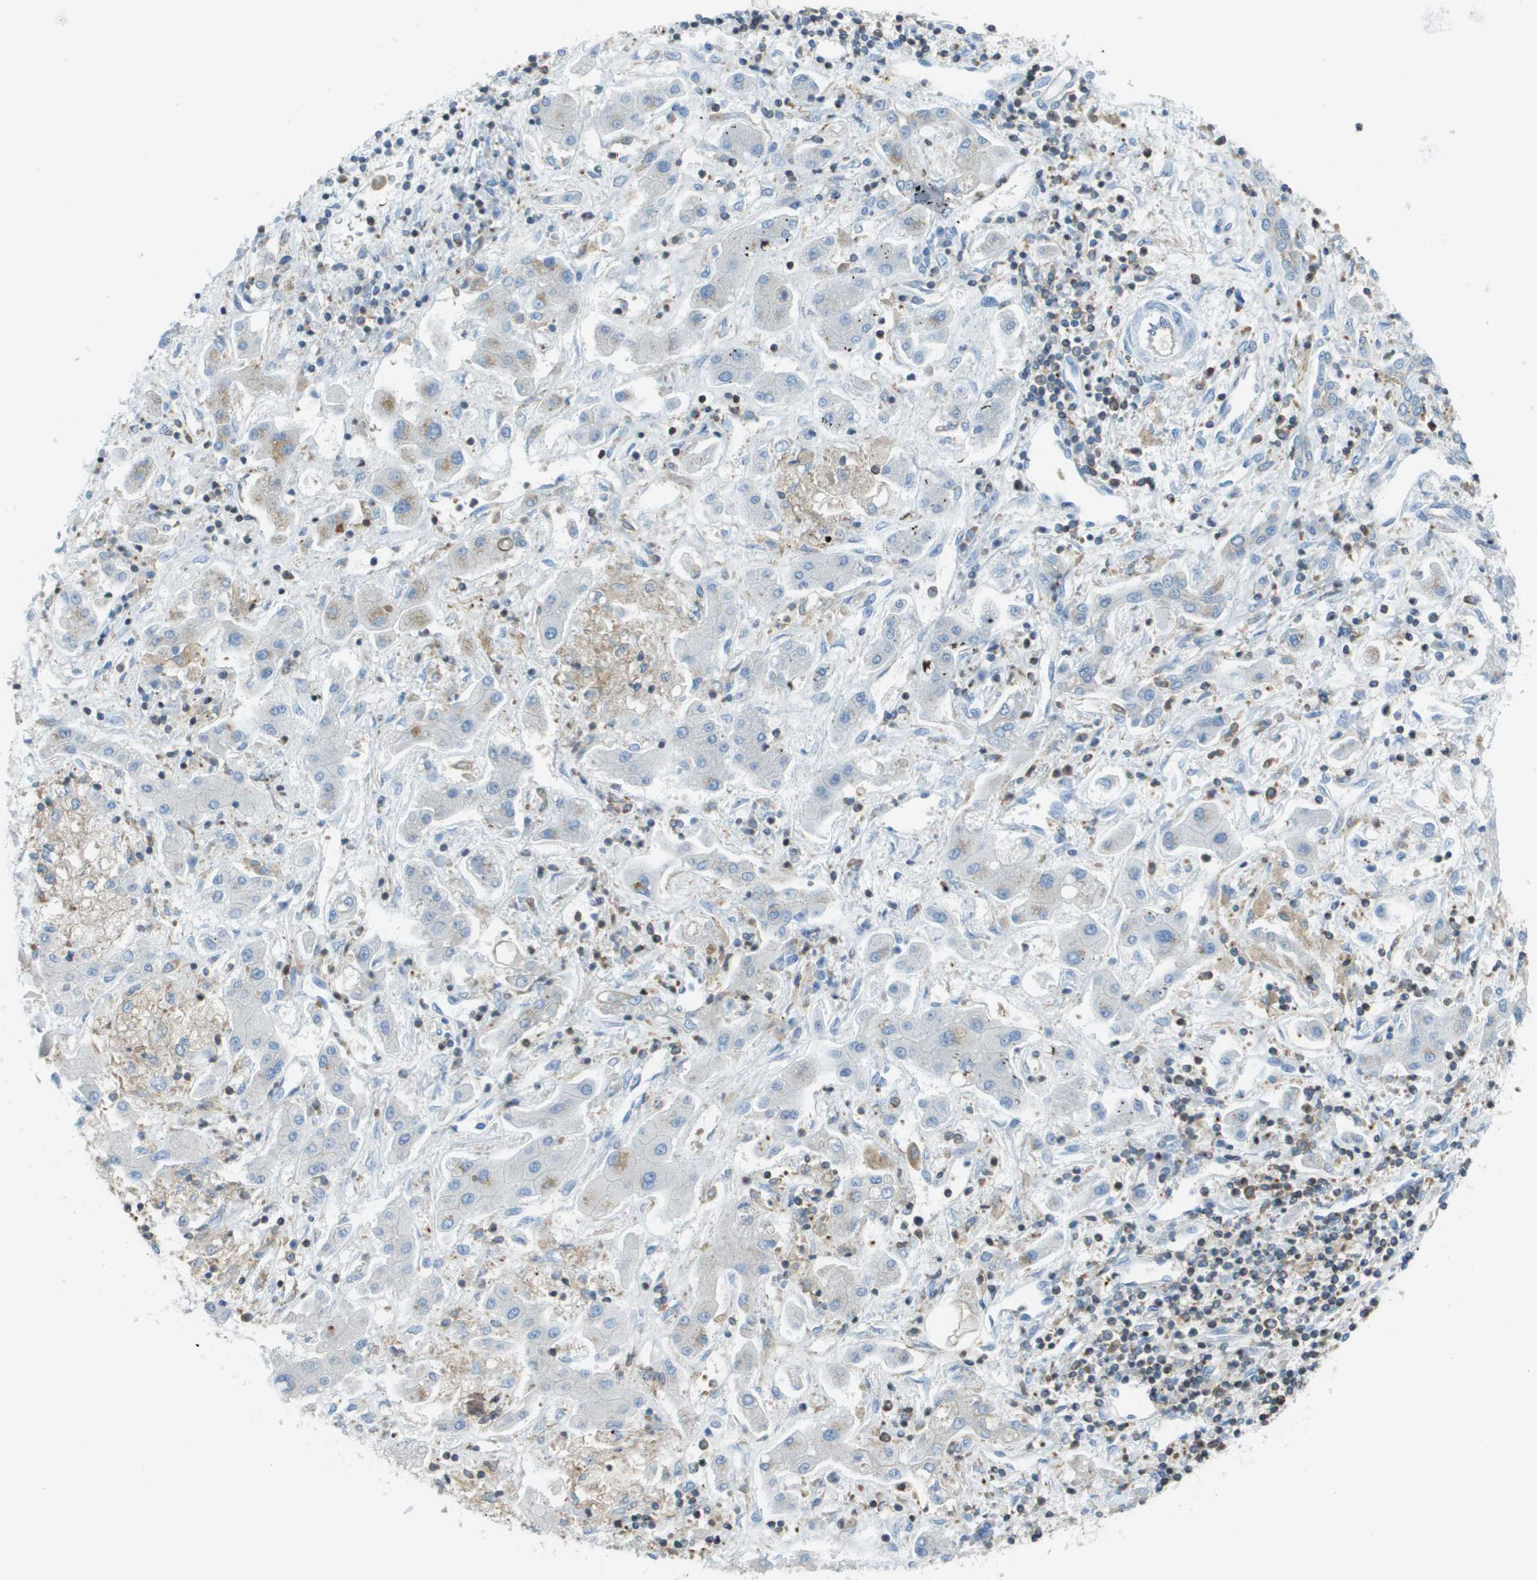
{"staining": {"intensity": "negative", "quantity": "none", "location": "none"}, "tissue": "liver cancer", "cell_type": "Tumor cells", "image_type": "cancer", "snomed": [{"axis": "morphology", "description": "Cholangiocarcinoma"}, {"axis": "topography", "description": "Liver"}], "caption": "The immunohistochemistry (IHC) image has no significant staining in tumor cells of liver cholangiocarcinoma tissue.", "gene": "APBB1IP", "patient": {"sex": "male", "age": 50}}